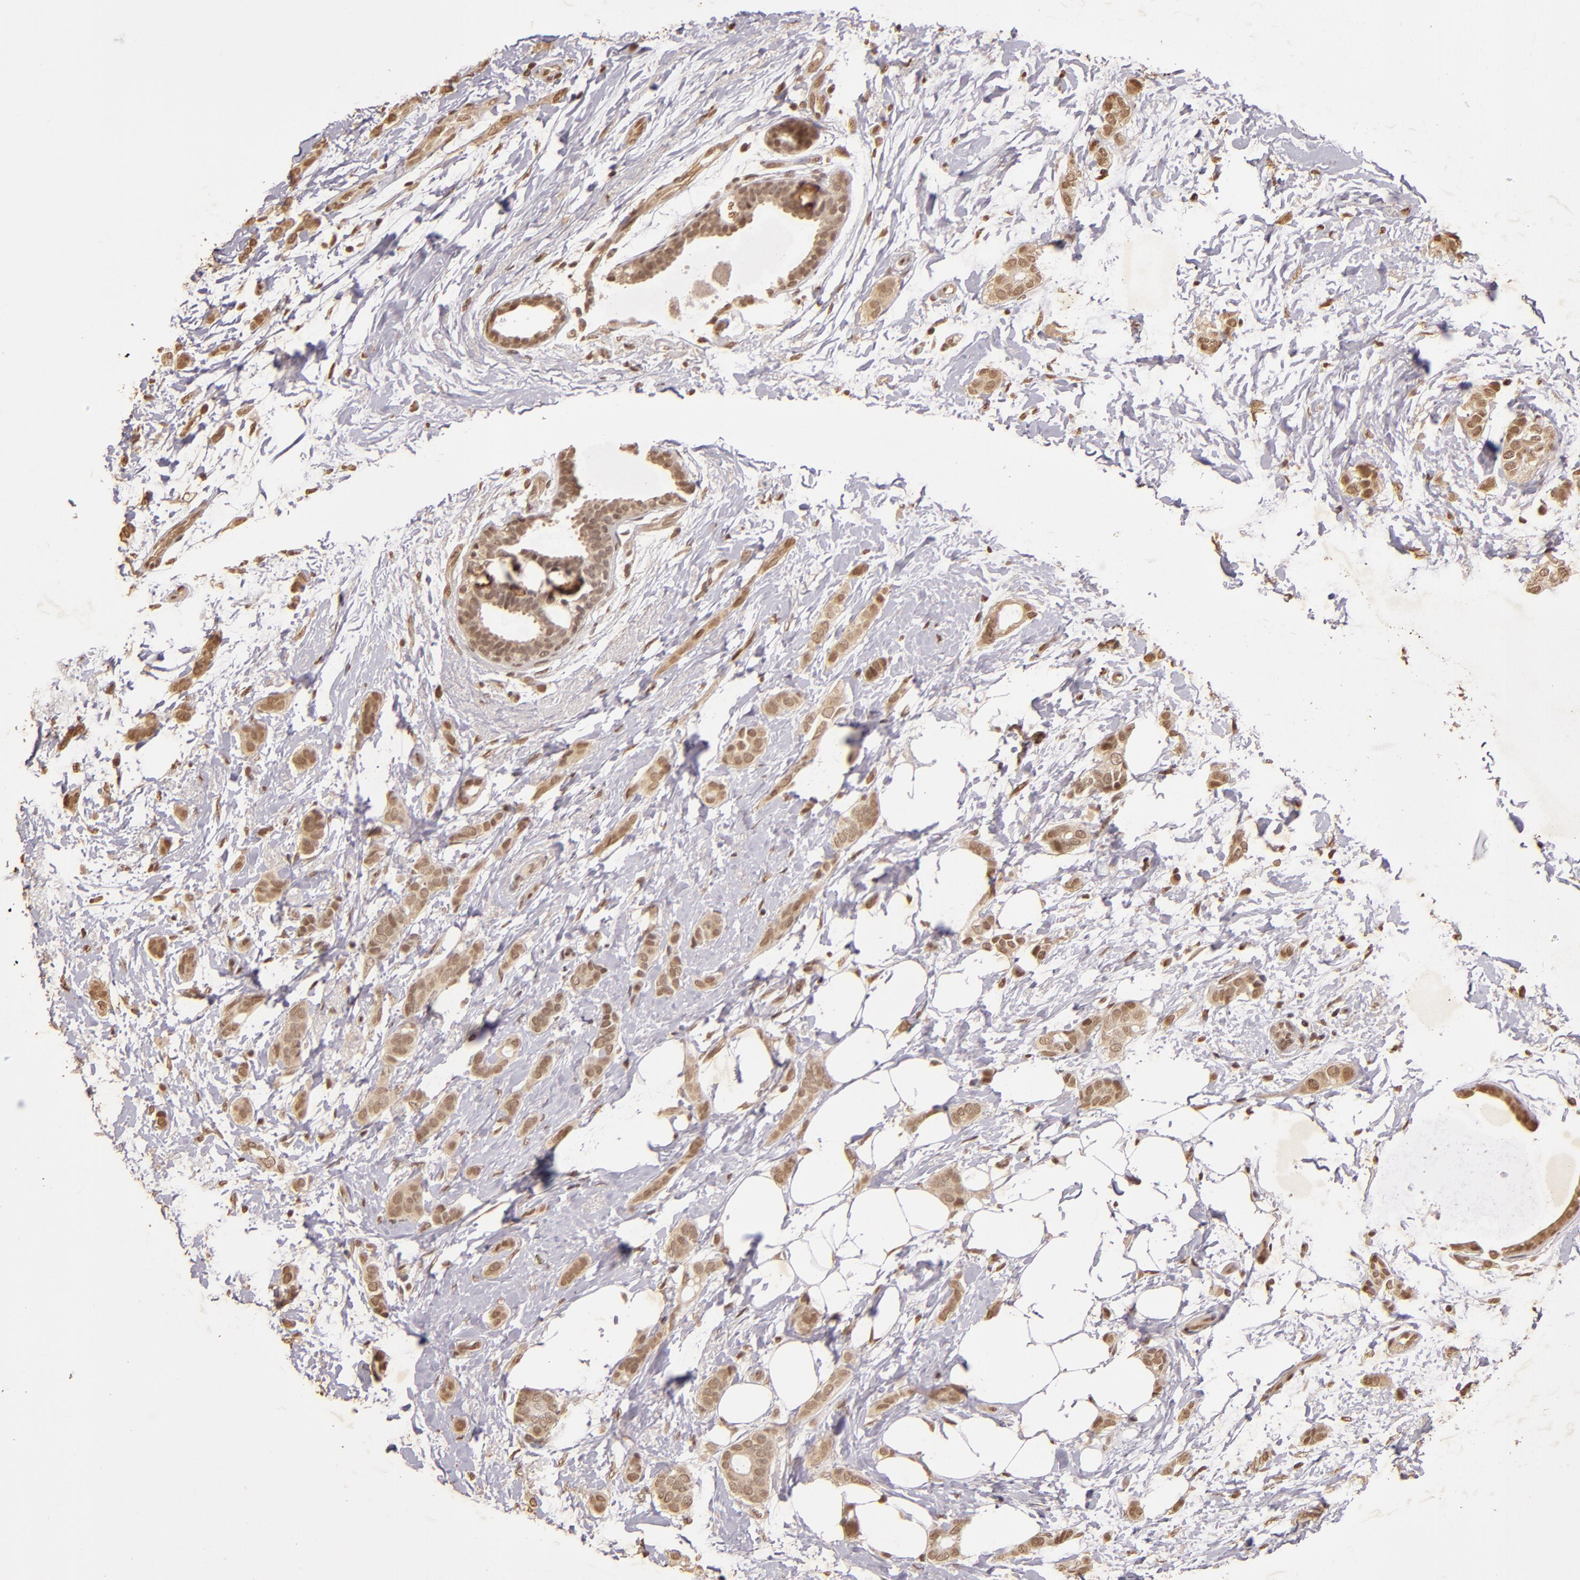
{"staining": {"intensity": "moderate", "quantity": ">75%", "location": "cytoplasmic/membranous,nuclear"}, "tissue": "breast cancer", "cell_type": "Tumor cells", "image_type": "cancer", "snomed": [{"axis": "morphology", "description": "Duct carcinoma"}, {"axis": "topography", "description": "Breast"}], "caption": "Immunohistochemical staining of human intraductal carcinoma (breast) shows moderate cytoplasmic/membranous and nuclear protein staining in approximately >75% of tumor cells.", "gene": "CUL1", "patient": {"sex": "female", "age": 54}}